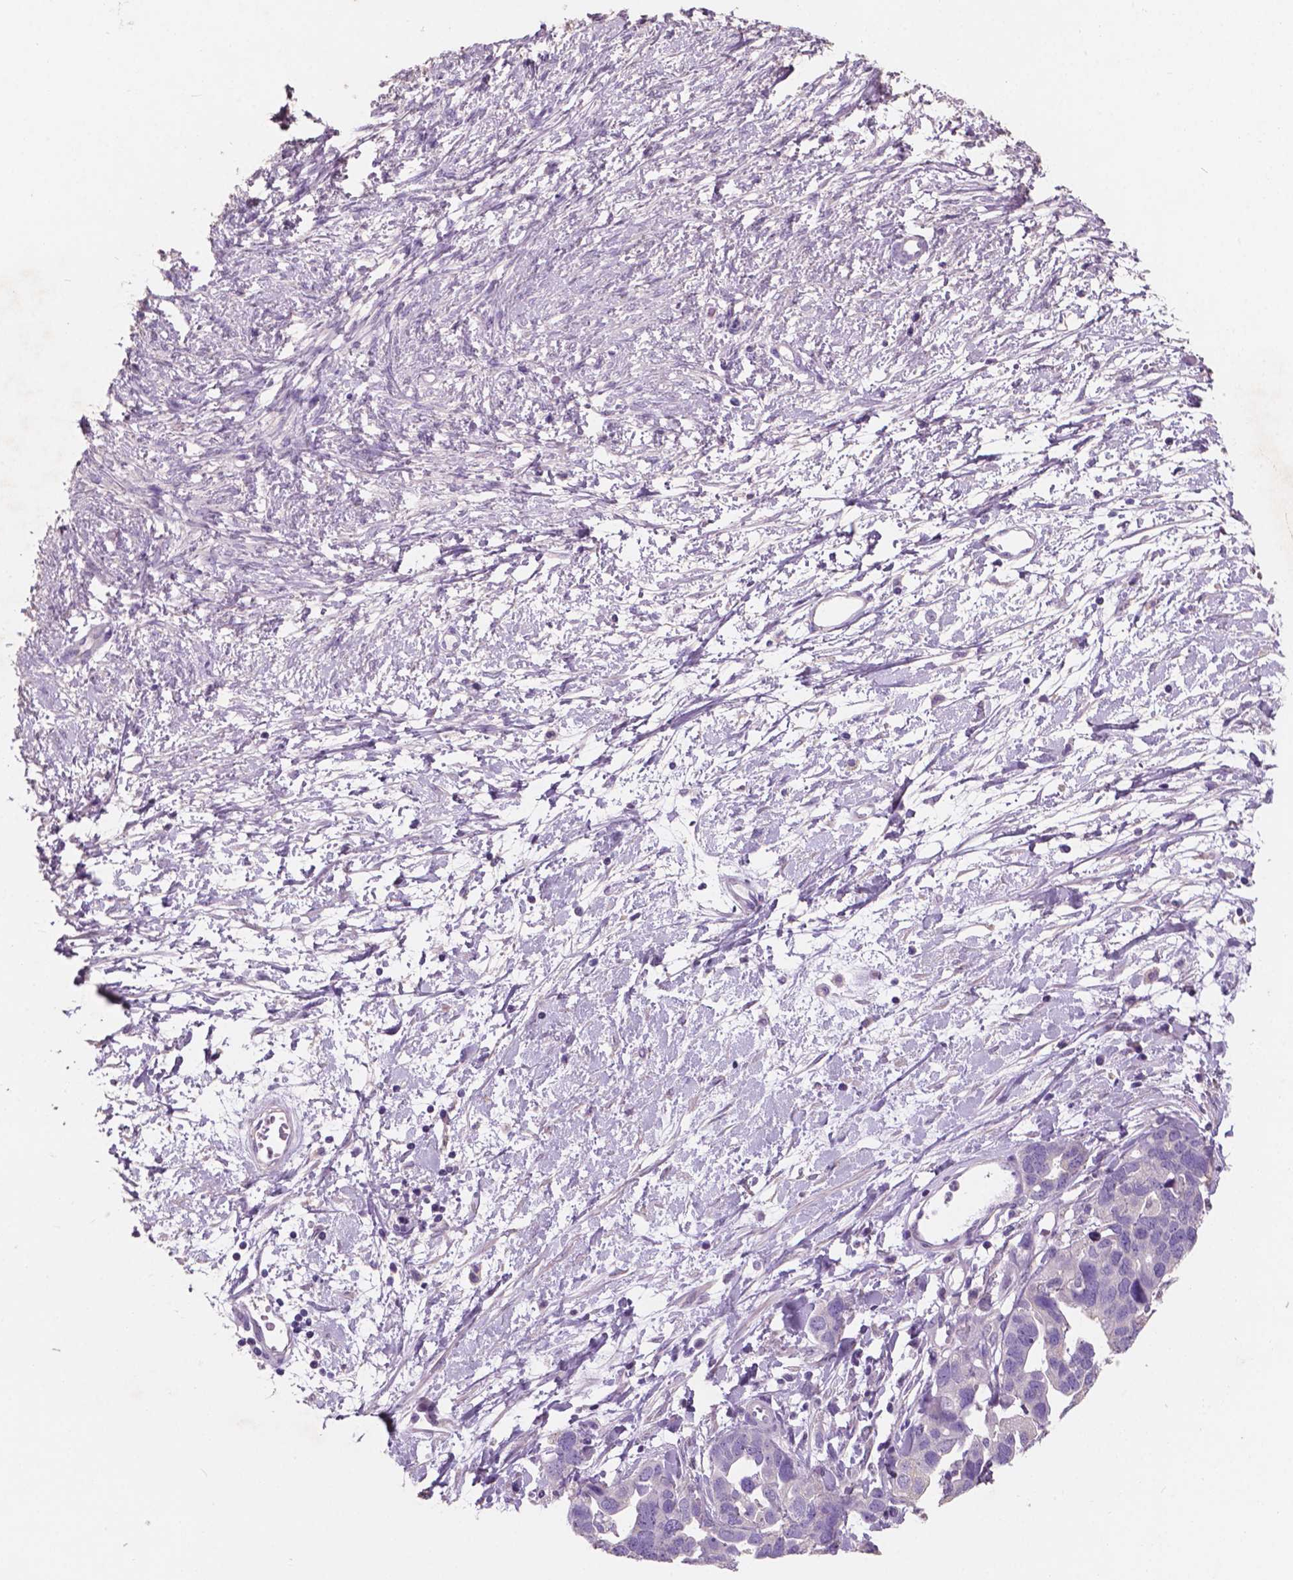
{"staining": {"intensity": "negative", "quantity": "none", "location": "none"}, "tissue": "ovarian cancer", "cell_type": "Tumor cells", "image_type": "cancer", "snomed": [{"axis": "morphology", "description": "Cystadenocarcinoma, serous, NOS"}, {"axis": "topography", "description": "Ovary"}], "caption": "Photomicrograph shows no protein staining in tumor cells of ovarian cancer (serous cystadenocarcinoma) tissue.", "gene": "SBSN", "patient": {"sex": "female", "age": 54}}